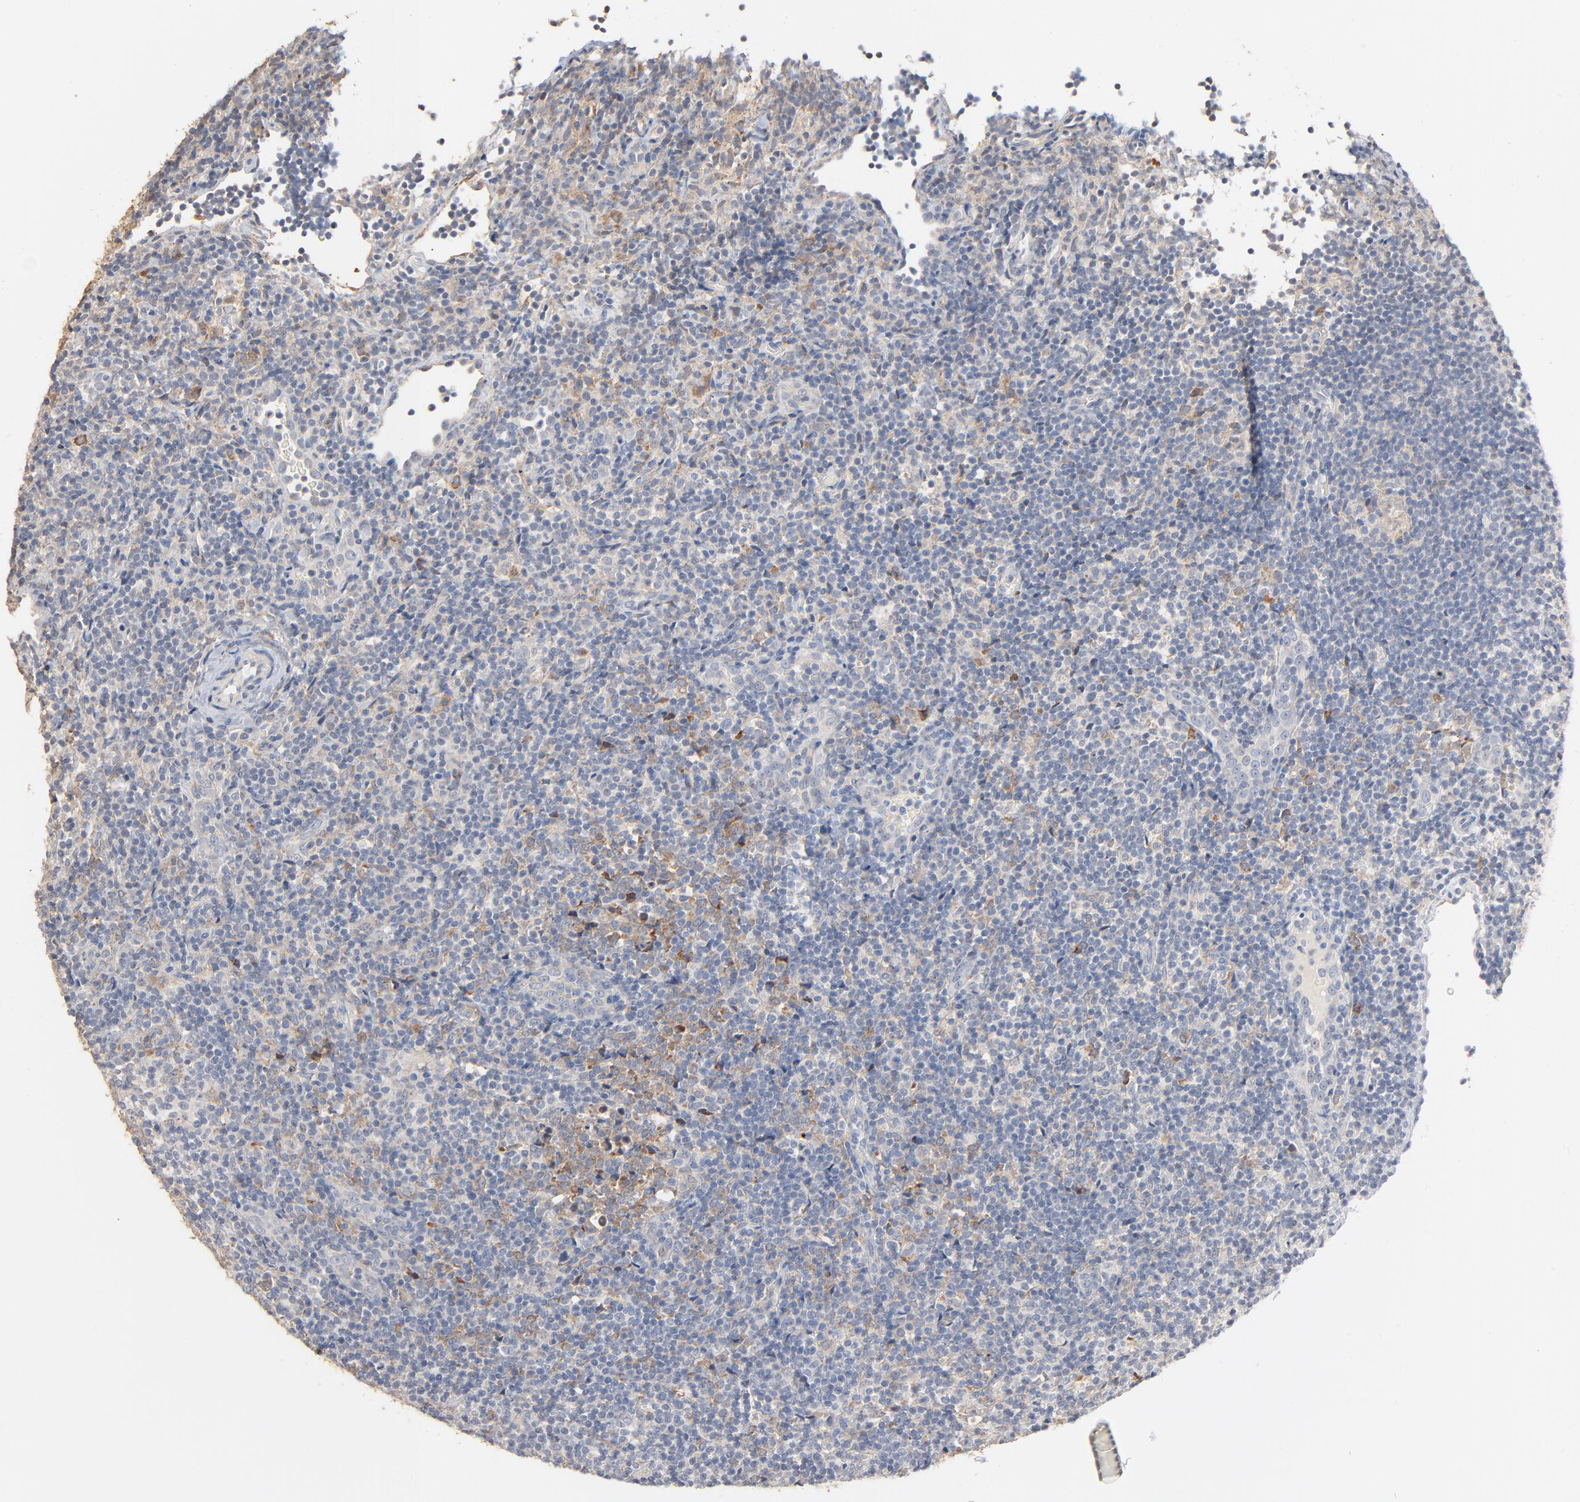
{"staining": {"intensity": "weak", "quantity": "<25%", "location": "cytoplasmic/membranous"}, "tissue": "lymphoma", "cell_type": "Tumor cells", "image_type": "cancer", "snomed": [{"axis": "morphology", "description": "Malignant lymphoma, non-Hodgkin's type, Low grade"}, {"axis": "topography", "description": "Lymph node"}], "caption": "IHC photomicrograph of neoplastic tissue: lymphoma stained with DAB (3,3'-diaminobenzidine) exhibits no significant protein expression in tumor cells. Nuclei are stained in blue.", "gene": "ZDHHC8", "patient": {"sex": "female", "age": 76}}